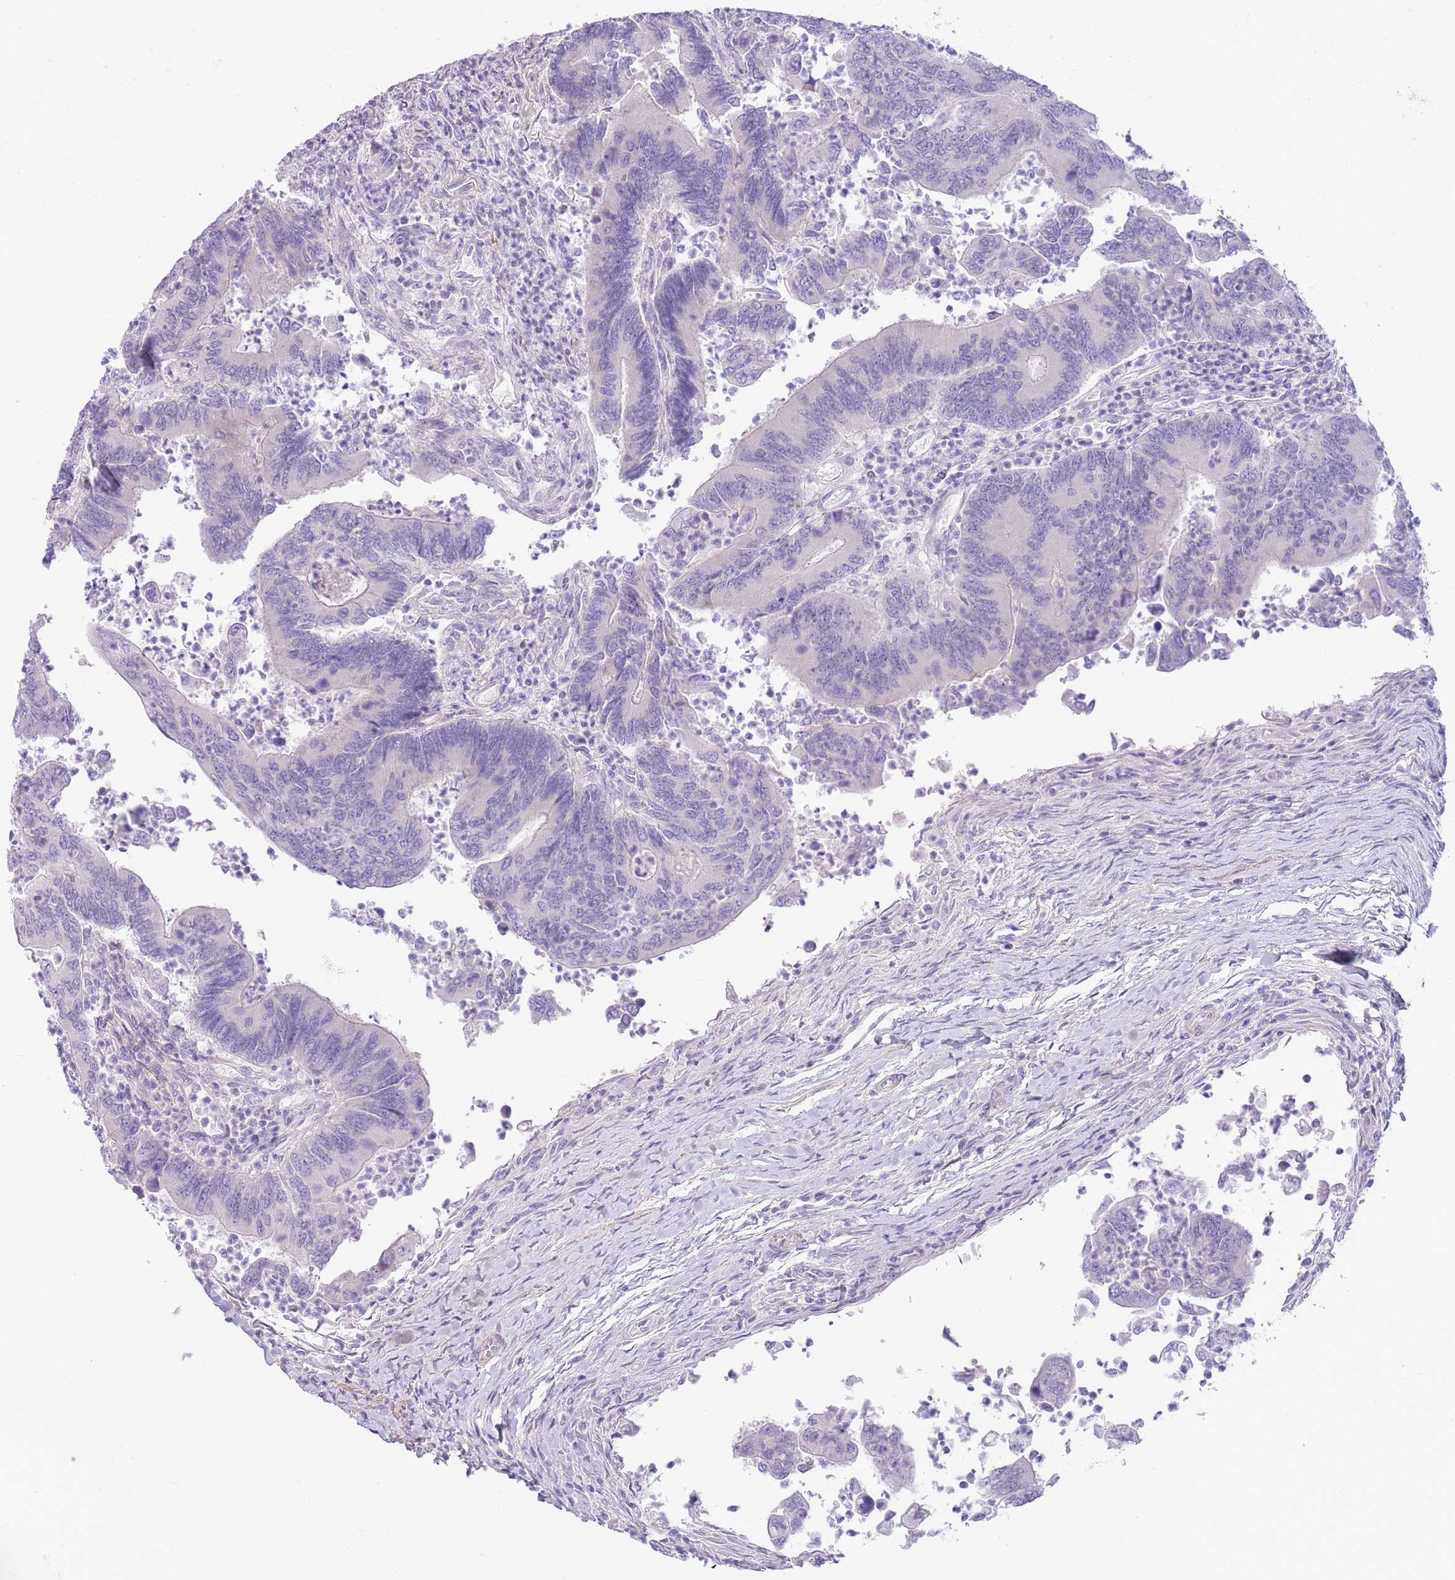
{"staining": {"intensity": "negative", "quantity": "none", "location": "none"}, "tissue": "colorectal cancer", "cell_type": "Tumor cells", "image_type": "cancer", "snomed": [{"axis": "morphology", "description": "Adenocarcinoma, NOS"}, {"axis": "topography", "description": "Colon"}], "caption": "DAB immunohistochemical staining of colorectal cancer reveals no significant expression in tumor cells.", "gene": "ZC4H2", "patient": {"sex": "female", "age": 67}}